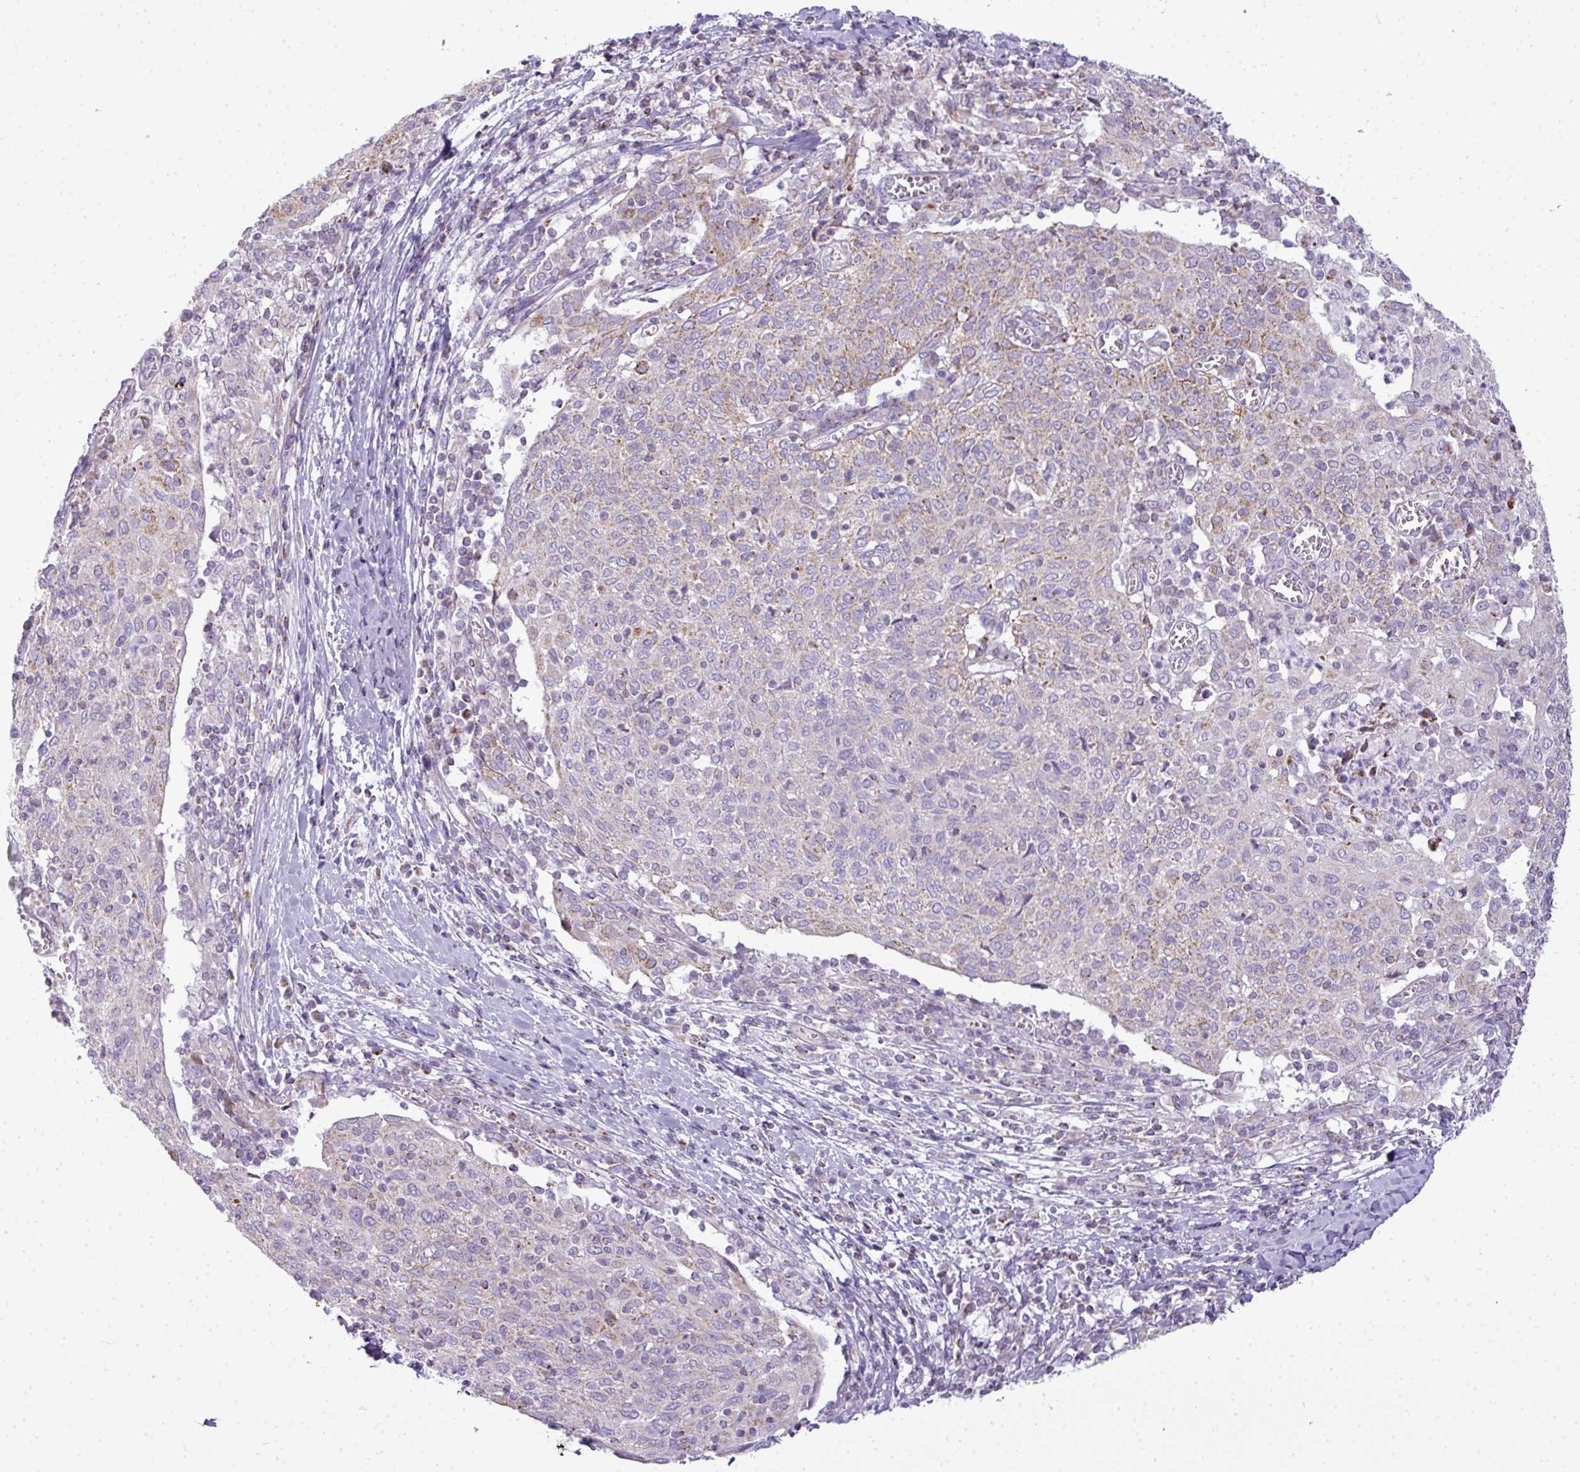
{"staining": {"intensity": "negative", "quantity": "none", "location": "none"}, "tissue": "cervical cancer", "cell_type": "Tumor cells", "image_type": "cancer", "snomed": [{"axis": "morphology", "description": "Squamous cell carcinoma, NOS"}, {"axis": "topography", "description": "Cervix"}], "caption": "Tumor cells show no significant positivity in cervical squamous cell carcinoma.", "gene": "ZNF81", "patient": {"sex": "female", "age": 52}}